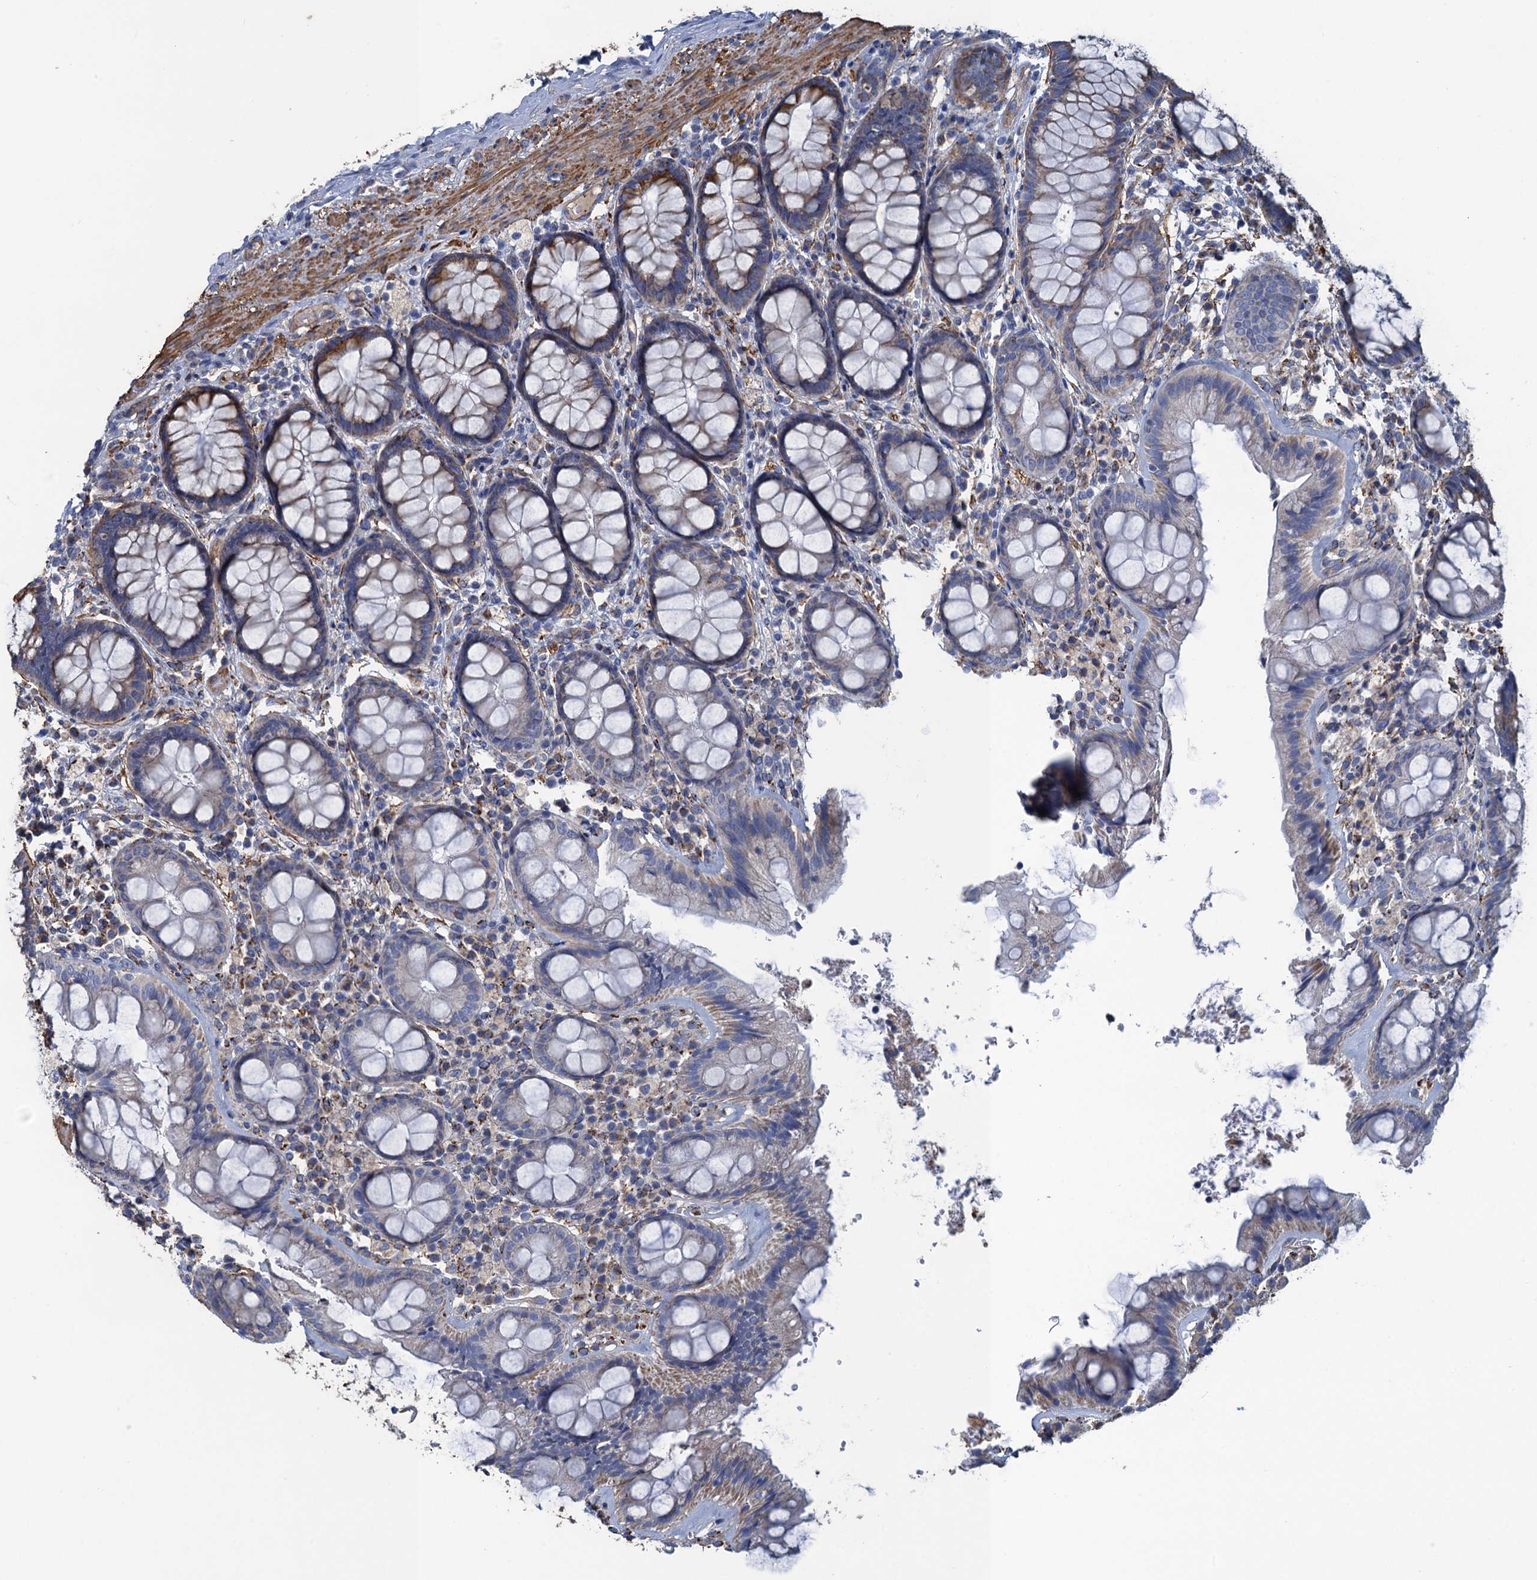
{"staining": {"intensity": "weak", "quantity": "<25%", "location": "cytoplasmic/membranous"}, "tissue": "rectum", "cell_type": "Glandular cells", "image_type": "normal", "snomed": [{"axis": "morphology", "description": "Normal tissue, NOS"}, {"axis": "topography", "description": "Rectum"}], "caption": "A high-resolution photomicrograph shows immunohistochemistry staining of unremarkable rectum, which shows no significant staining in glandular cells.", "gene": "ENSG00000260643", "patient": {"sex": "male", "age": 83}}